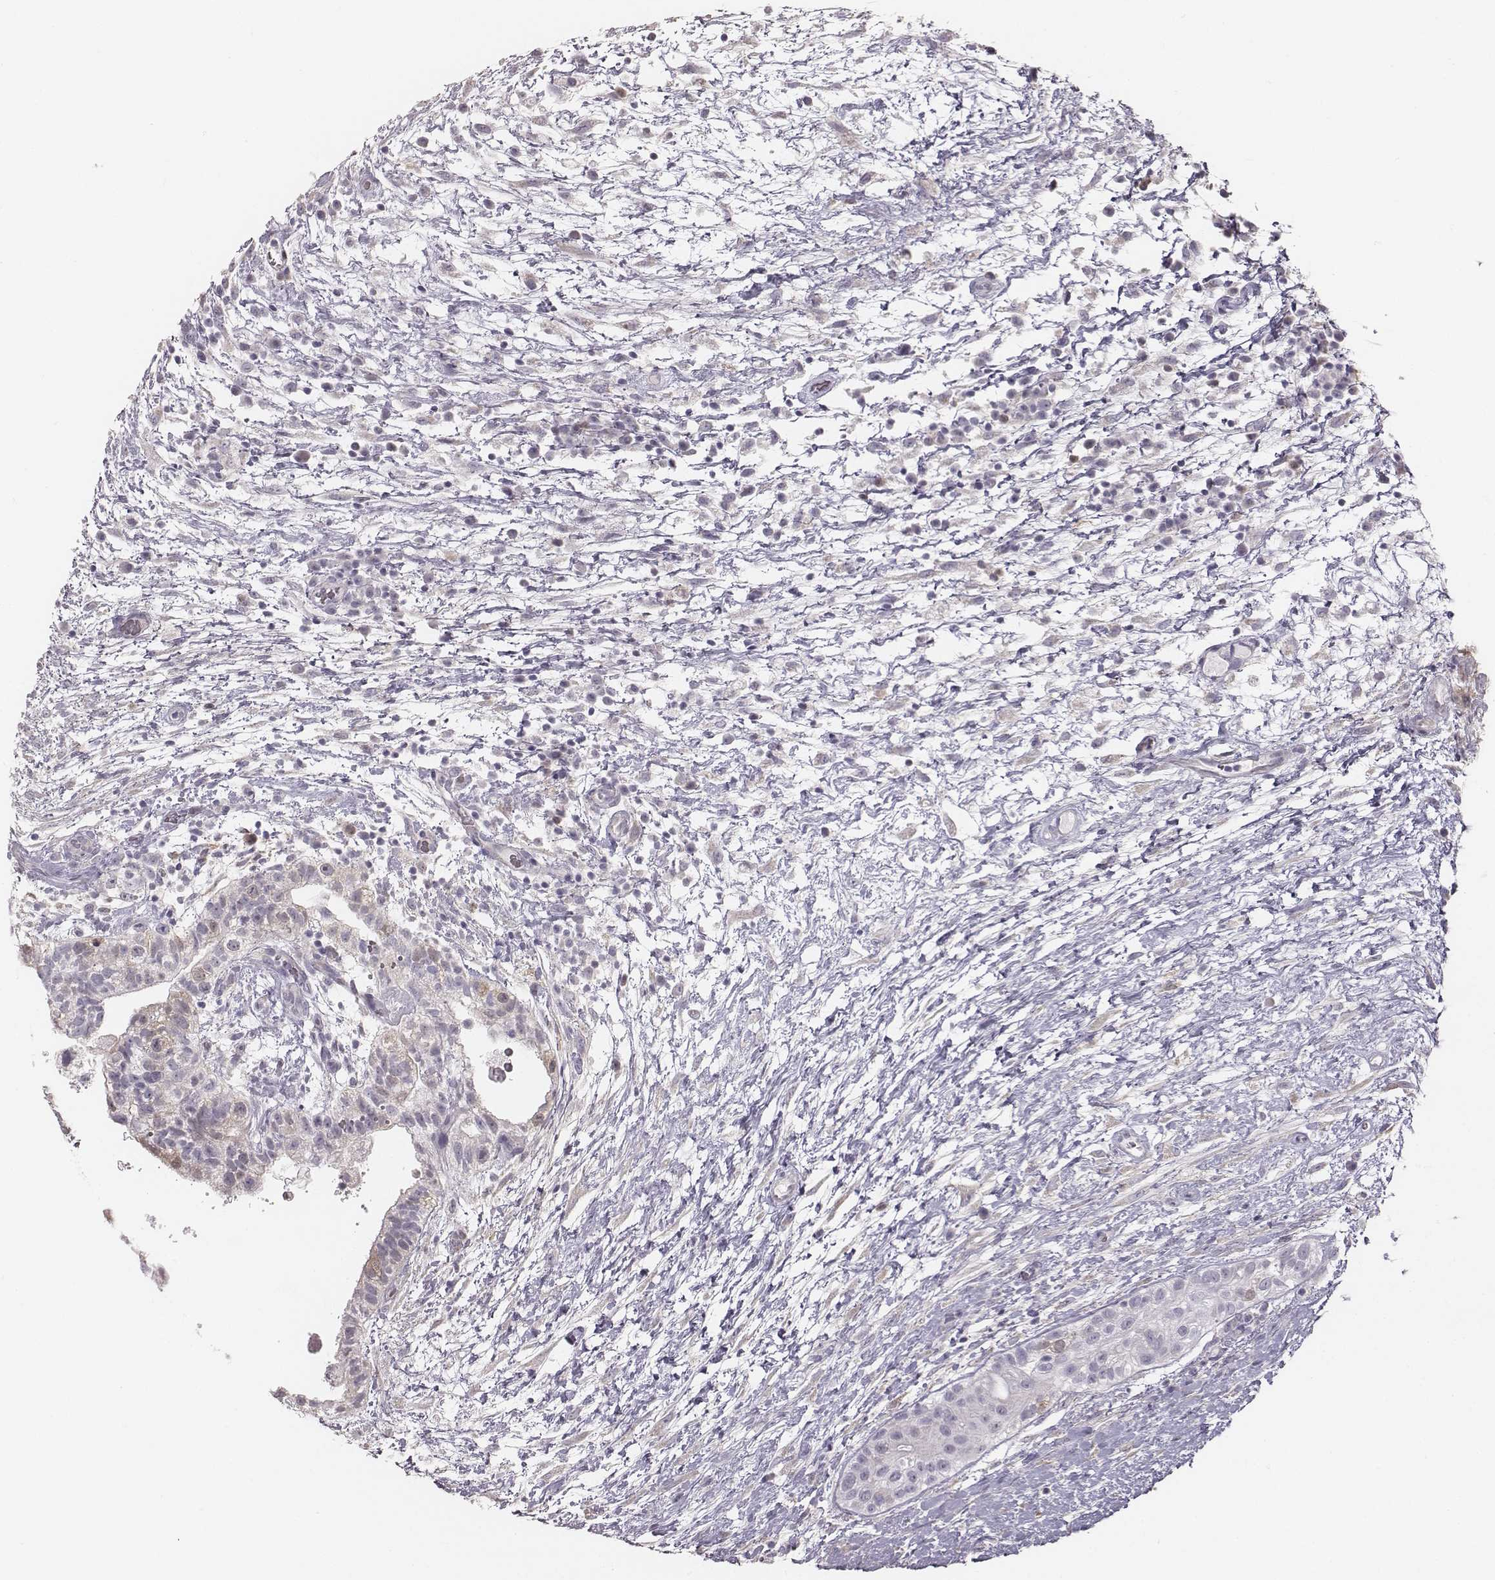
{"staining": {"intensity": "negative", "quantity": "none", "location": "none"}, "tissue": "testis cancer", "cell_type": "Tumor cells", "image_type": "cancer", "snomed": [{"axis": "morphology", "description": "Normal tissue, NOS"}, {"axis": "morphology", "description": "Carcinoma, Embryonal, NOS"}, {"axis": "topography", "description": "Testis"}], "caption": "A high-resolution photomicrograph shows IHC staining of testis cancer (embryonal carcinoma), which reveals no significant staining in tumor cells. The staining is performed using DAB brown chromogen with nuclei counter-stained in using hematoxylin.", "gene": "PBK", "patient": {"sex": "male", "age": 32}}